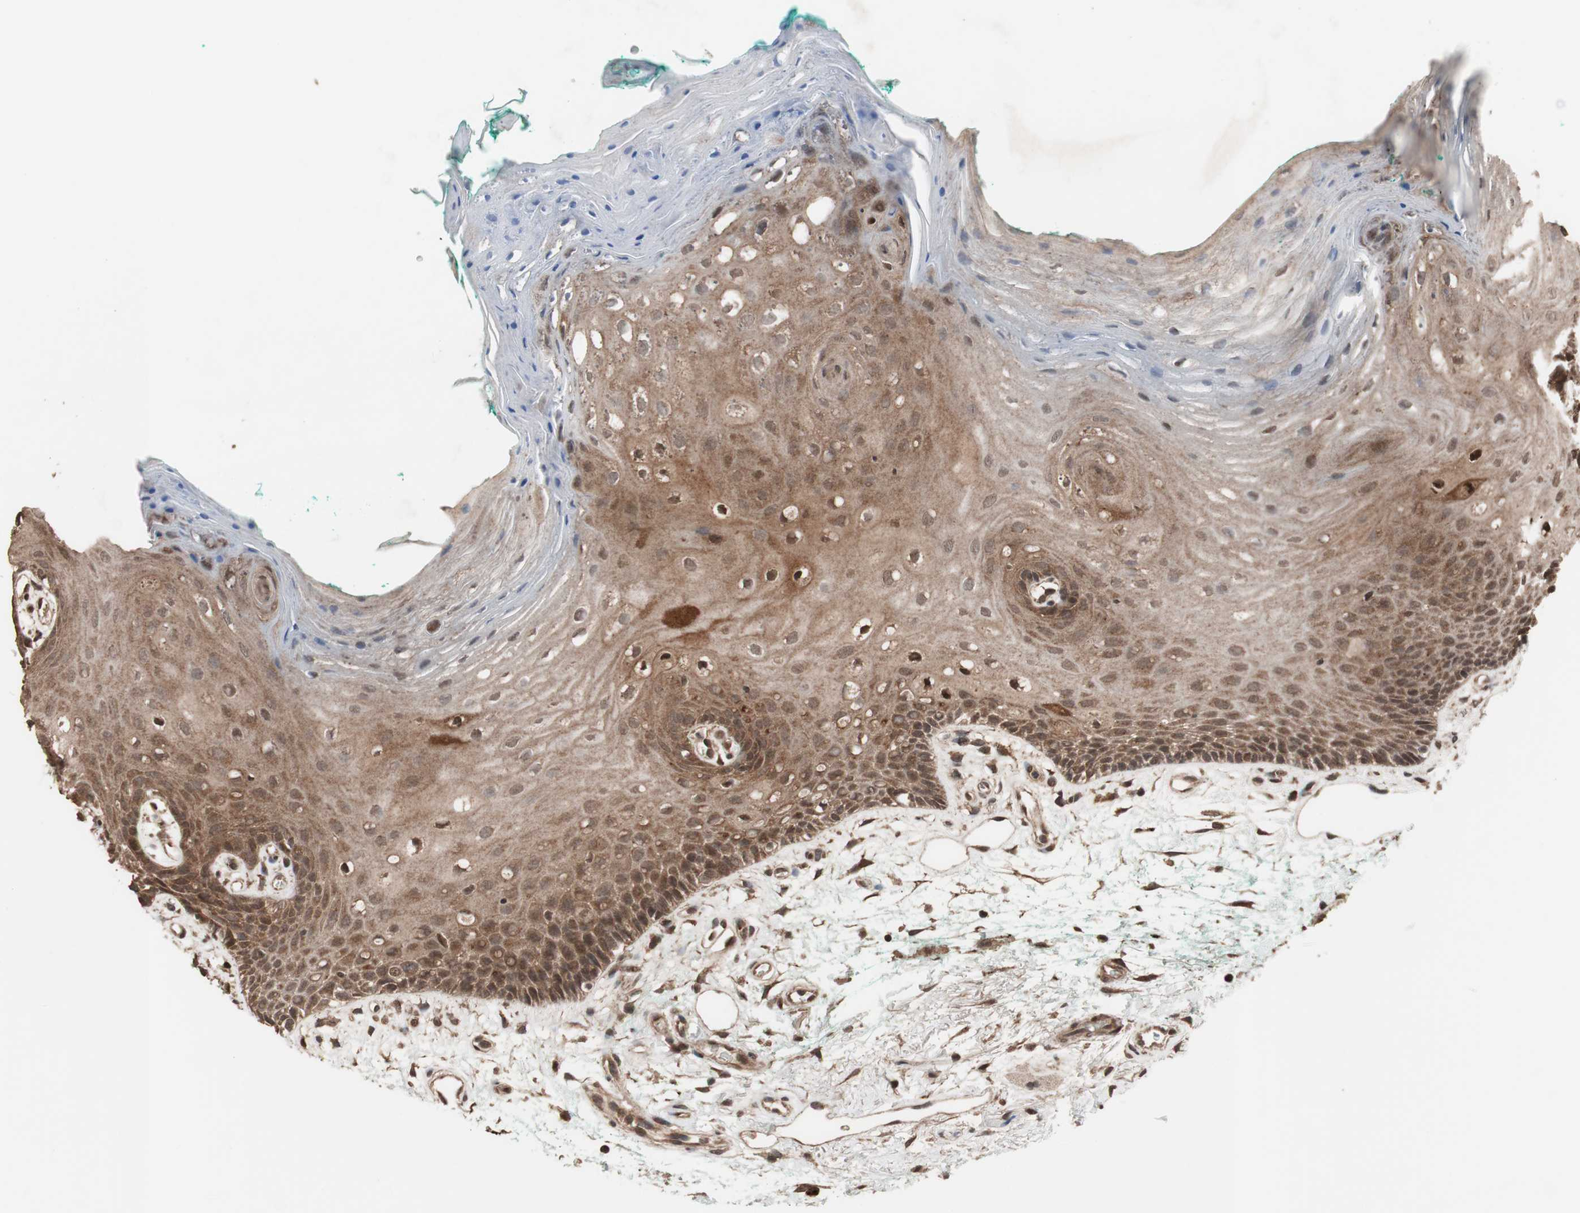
{"staining": {"intensity": "moderate", "quantity": "25%-75%", "location": "cytoplasmic/membranous"}, "tissue": "oral mucosa", "cell_type": "Squamous epithelial cells", "image_type": "normal", "snomed": [{"axis": "morphology", "description": "Normal tissue, NOS"}, {"axis": "topography", "description": "Skeletal muscle"}, {"axis": "topography", "description": "Oral tissue"}, {"axis": "topography", "description": "Peripheral nerve tissue"}], "caption": "DAB (3,3'-diaminobenzidine) immunohistochemical staining of benign oral mucosa reveals moderate cytoplasmic/membranous protein positivity in about 25%-75% of squamous epithelial cells. The protein of interest is stained brown, and the nuclei are stained in blue (DAB IHC with brightfield microscopy, high magnification).", "gene": "KANSL1", "patient": {"sex": "female", "age": 84}}